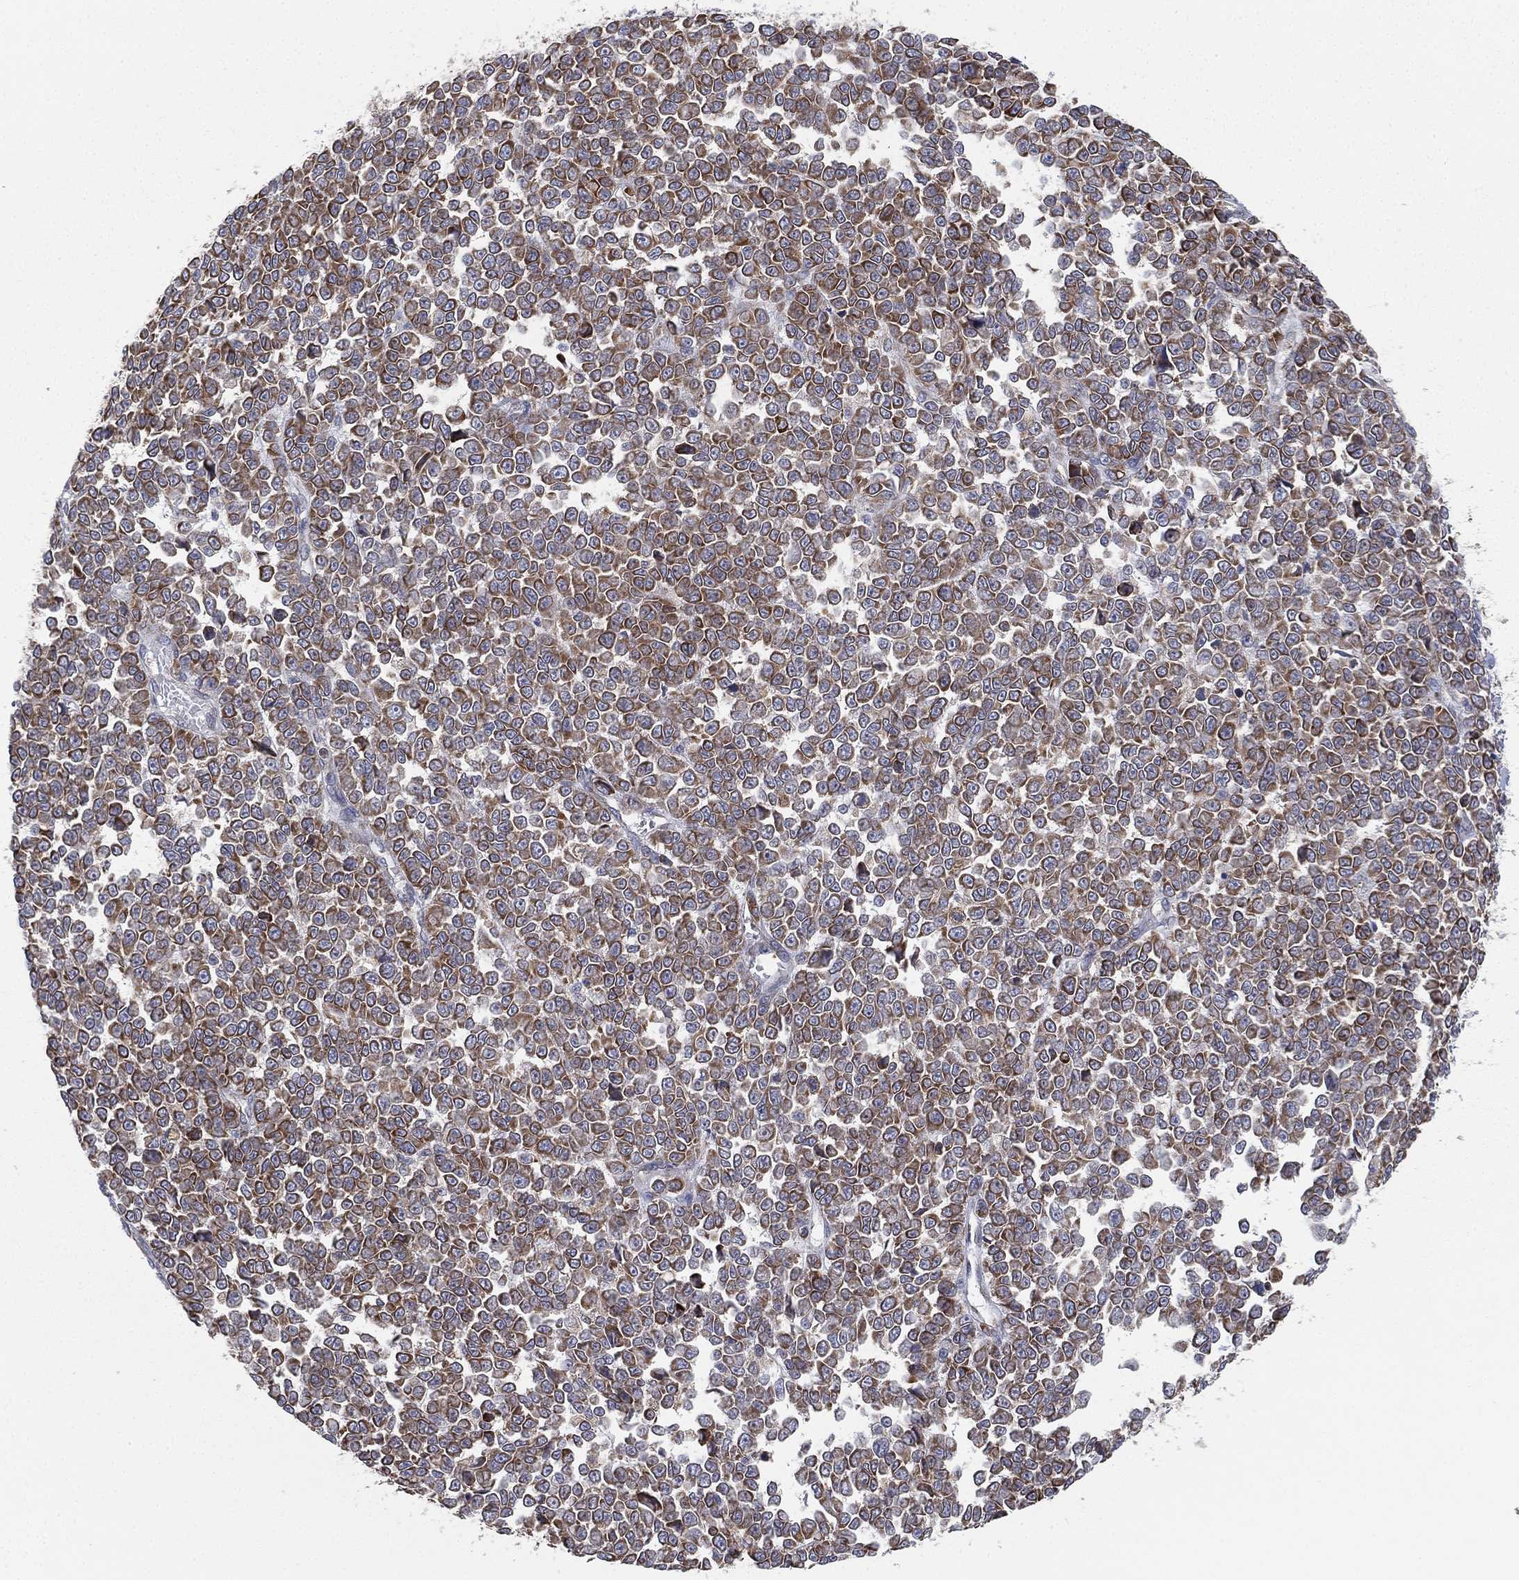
{"staining": {"intensity": "moderate", "quantity": ">75%", "location": "cytoplasmic/membranous"}, "tissue": "melanoma", "cell_type": "Tumor cells", "image_type": "cancer", "snomed": [{"axis": "morphology", "description": "Malignant melanoma, NOS"}, {"axis": "topography", "description": "Skin"}], "caption": "Human malignant melanoma stained with a brown dye reveals moderate cytoplasmic/membranous positive expression in about >75% of tumor cells.", "gene": "CYB5B", "patient": {"sex": "female", "age": 95}}